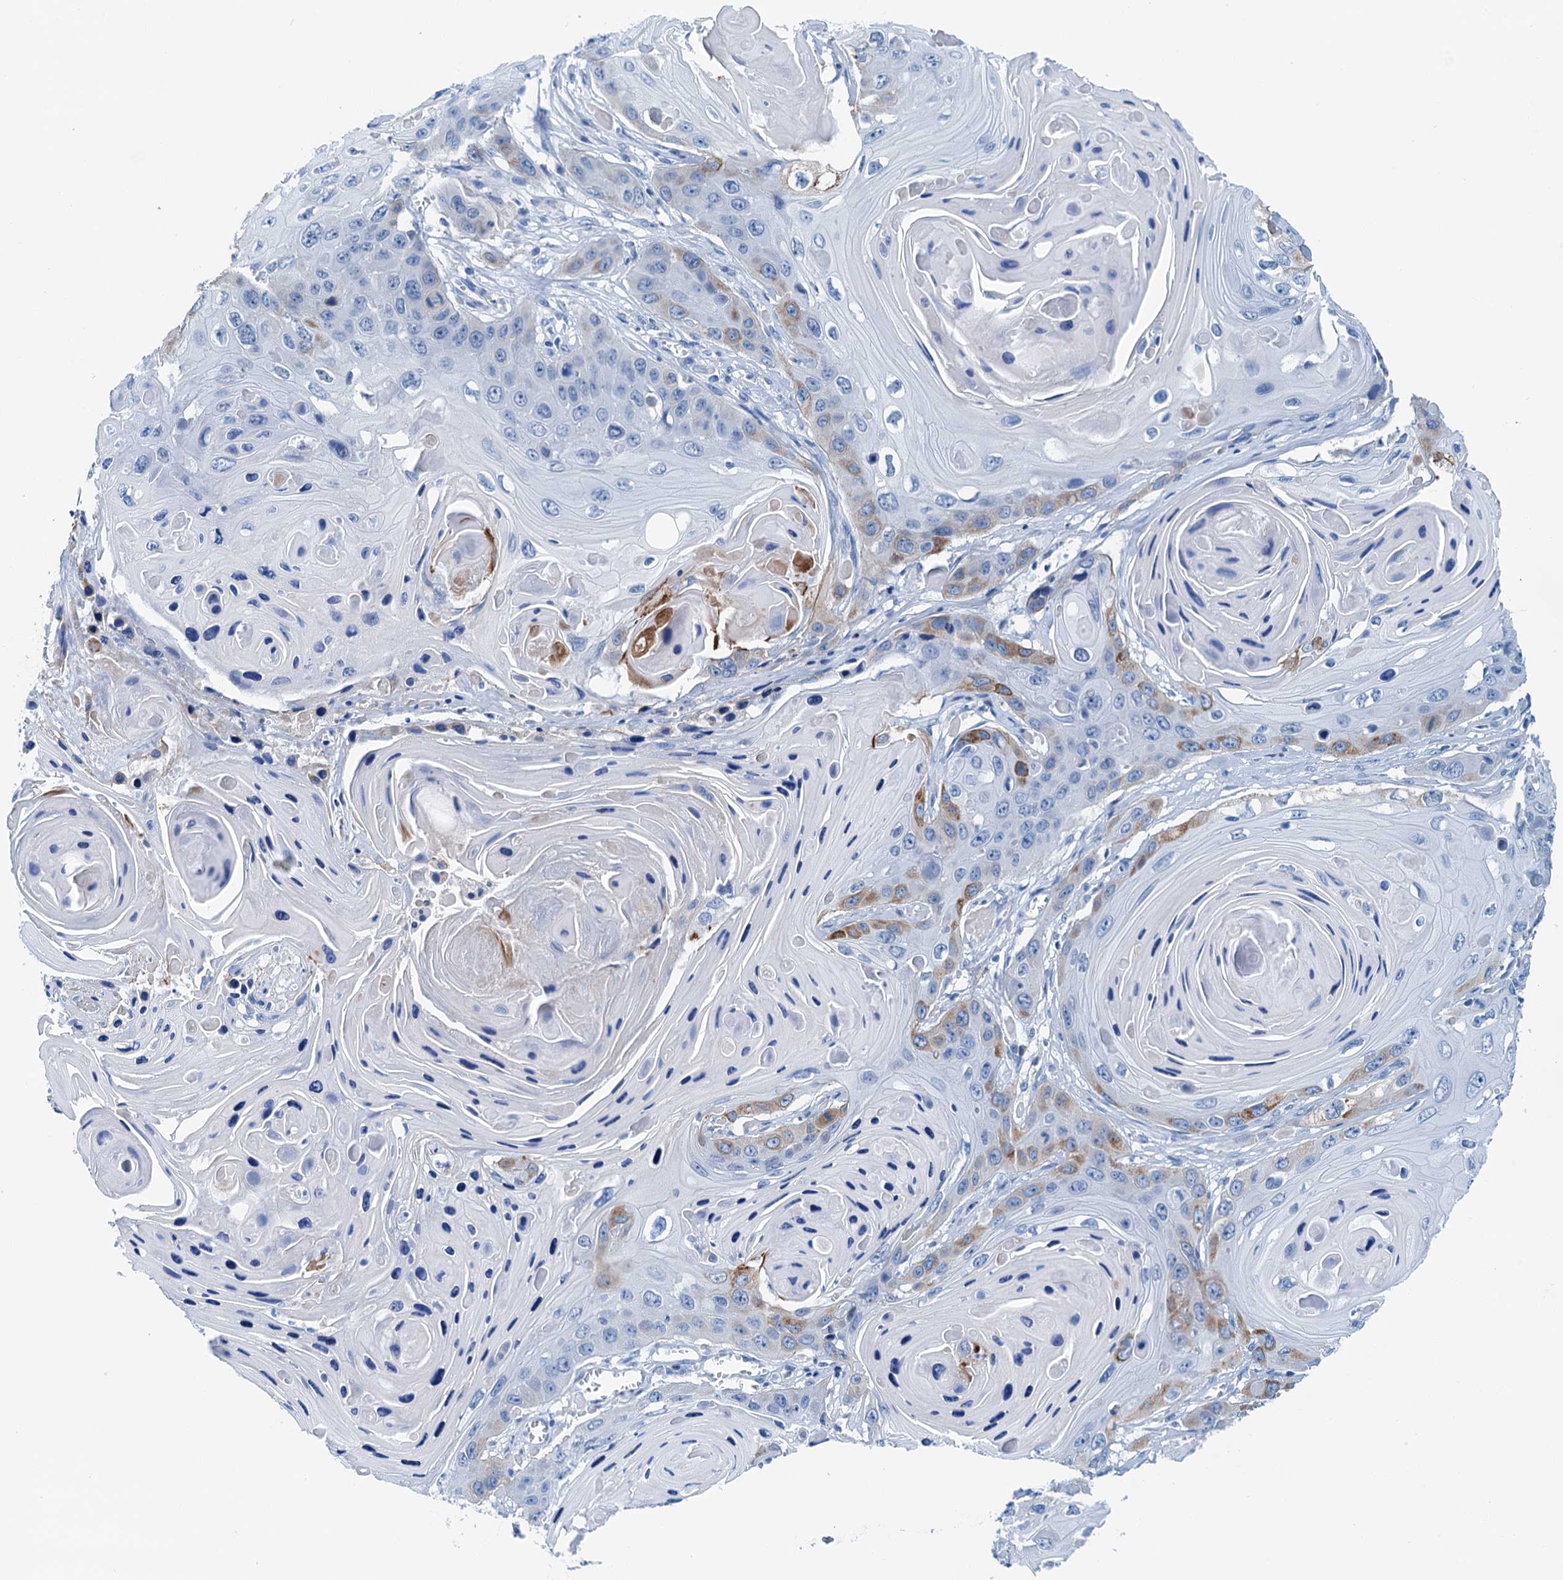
{"staining": {"intensity": "moderate", "quantity": "<25%", "location": "cytoplasmic/membranous"}, "tissue": "skin cancer", "cell_type": "Tumor cells", "image_type": "cancer", "snomed": [{"axis": "morphology", "description": "Squamous cell carcinoma, NOS"}, {"axis": "topography", "description": "Skin"}], "caption": "A micrograph of squamous cell carcinoma (skin) stained for a protein exhibits moderate cytoplasmic/membranous brown staining in tumor cells.", "gene": "KNDC1", "patient": {"sex": "male", "age": 55}}